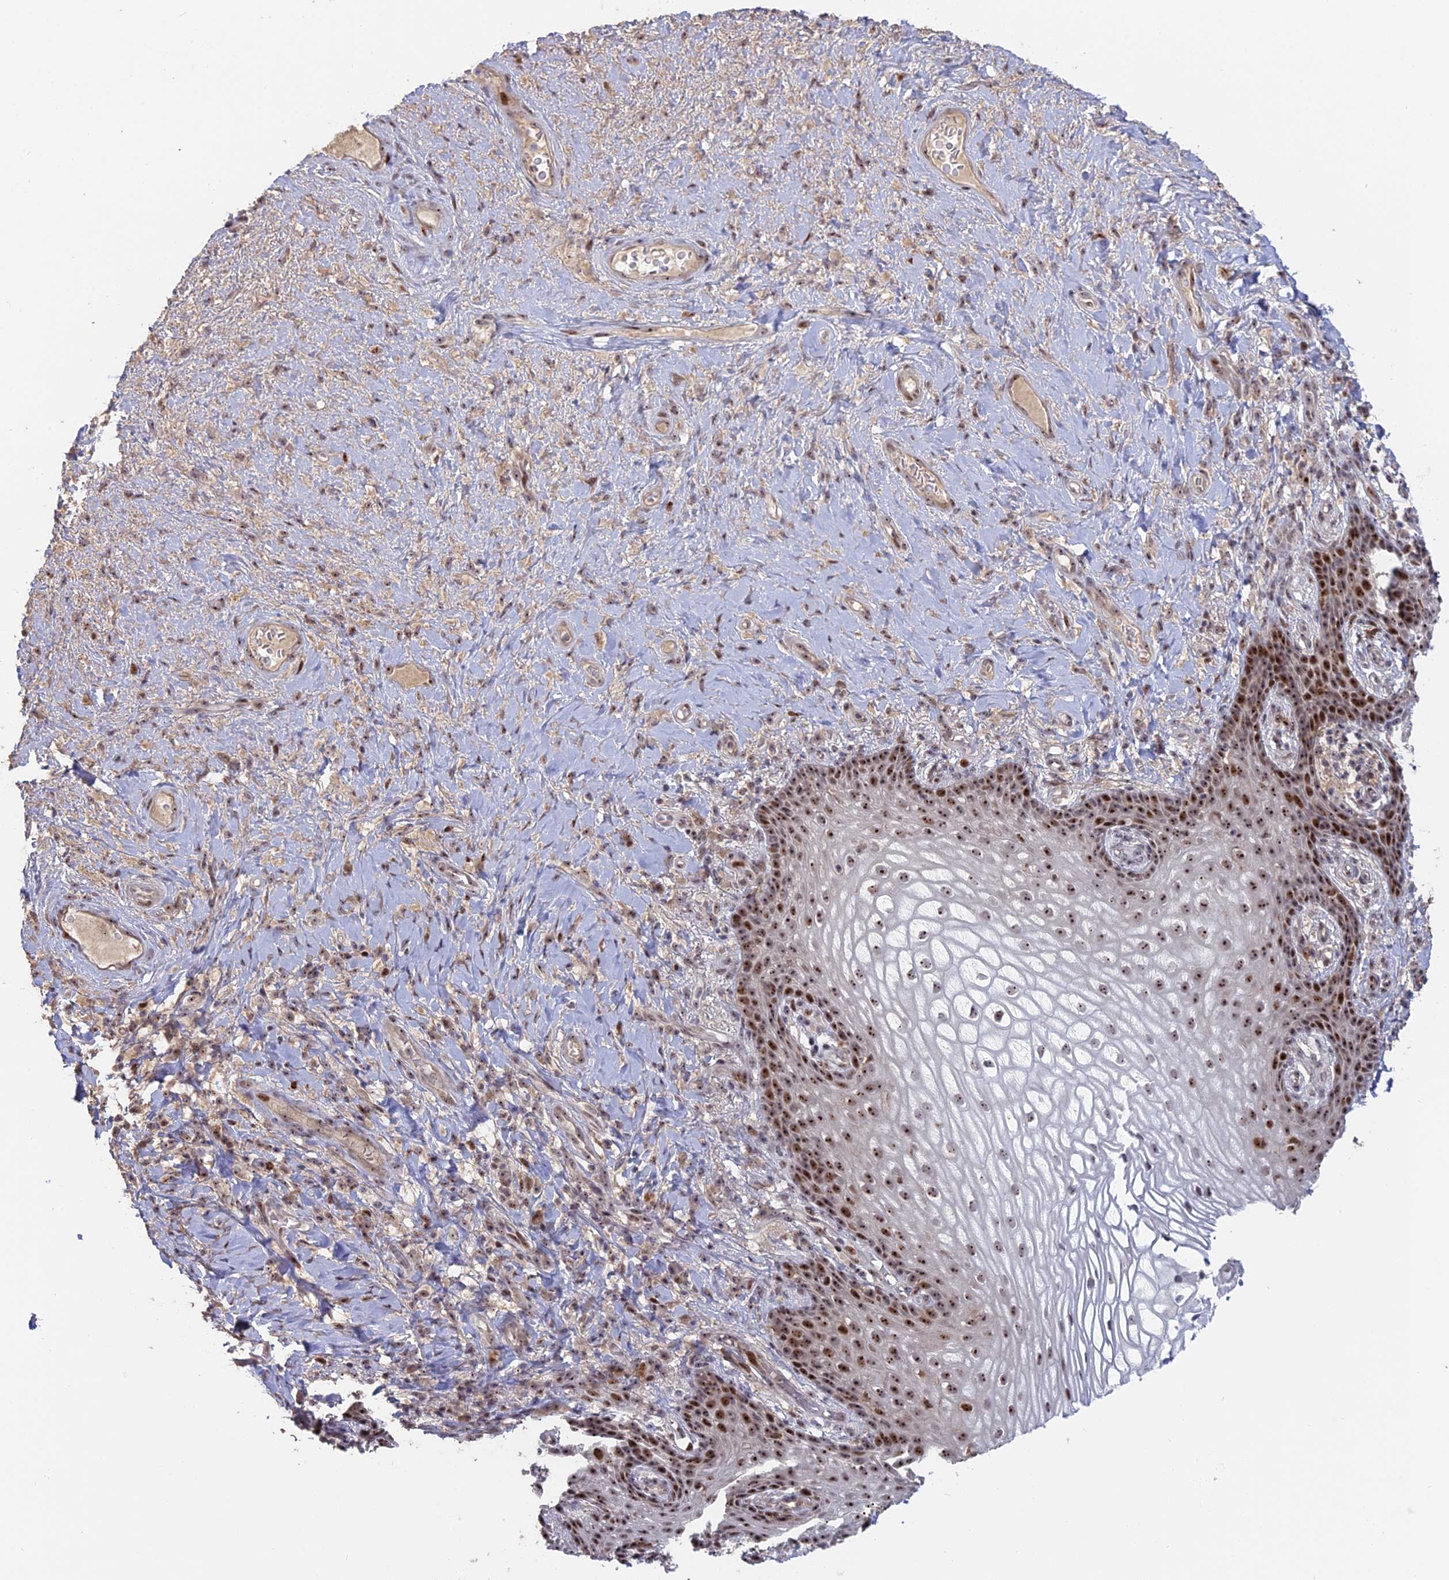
{"staining": {"intensity": "strong", "quantity": ">75%", "location": "nuclear"}, "tissue": "vagina", "cell_type": "Squamous epithelial cells", "image_type": "normal", "snomed": [{"axis": "morphology", "description": "Normal tissue, NOS"}, {"axis": "topography", "description": "Vagina"}], "caption": "This is an image of immunohistochemistry (IHC) staining of normal vagina, which shows strong expression in the nuclear of squamous epithelial cells.", "gene": "FAM131A", "patient": {"sex": "female", "age": 60}}